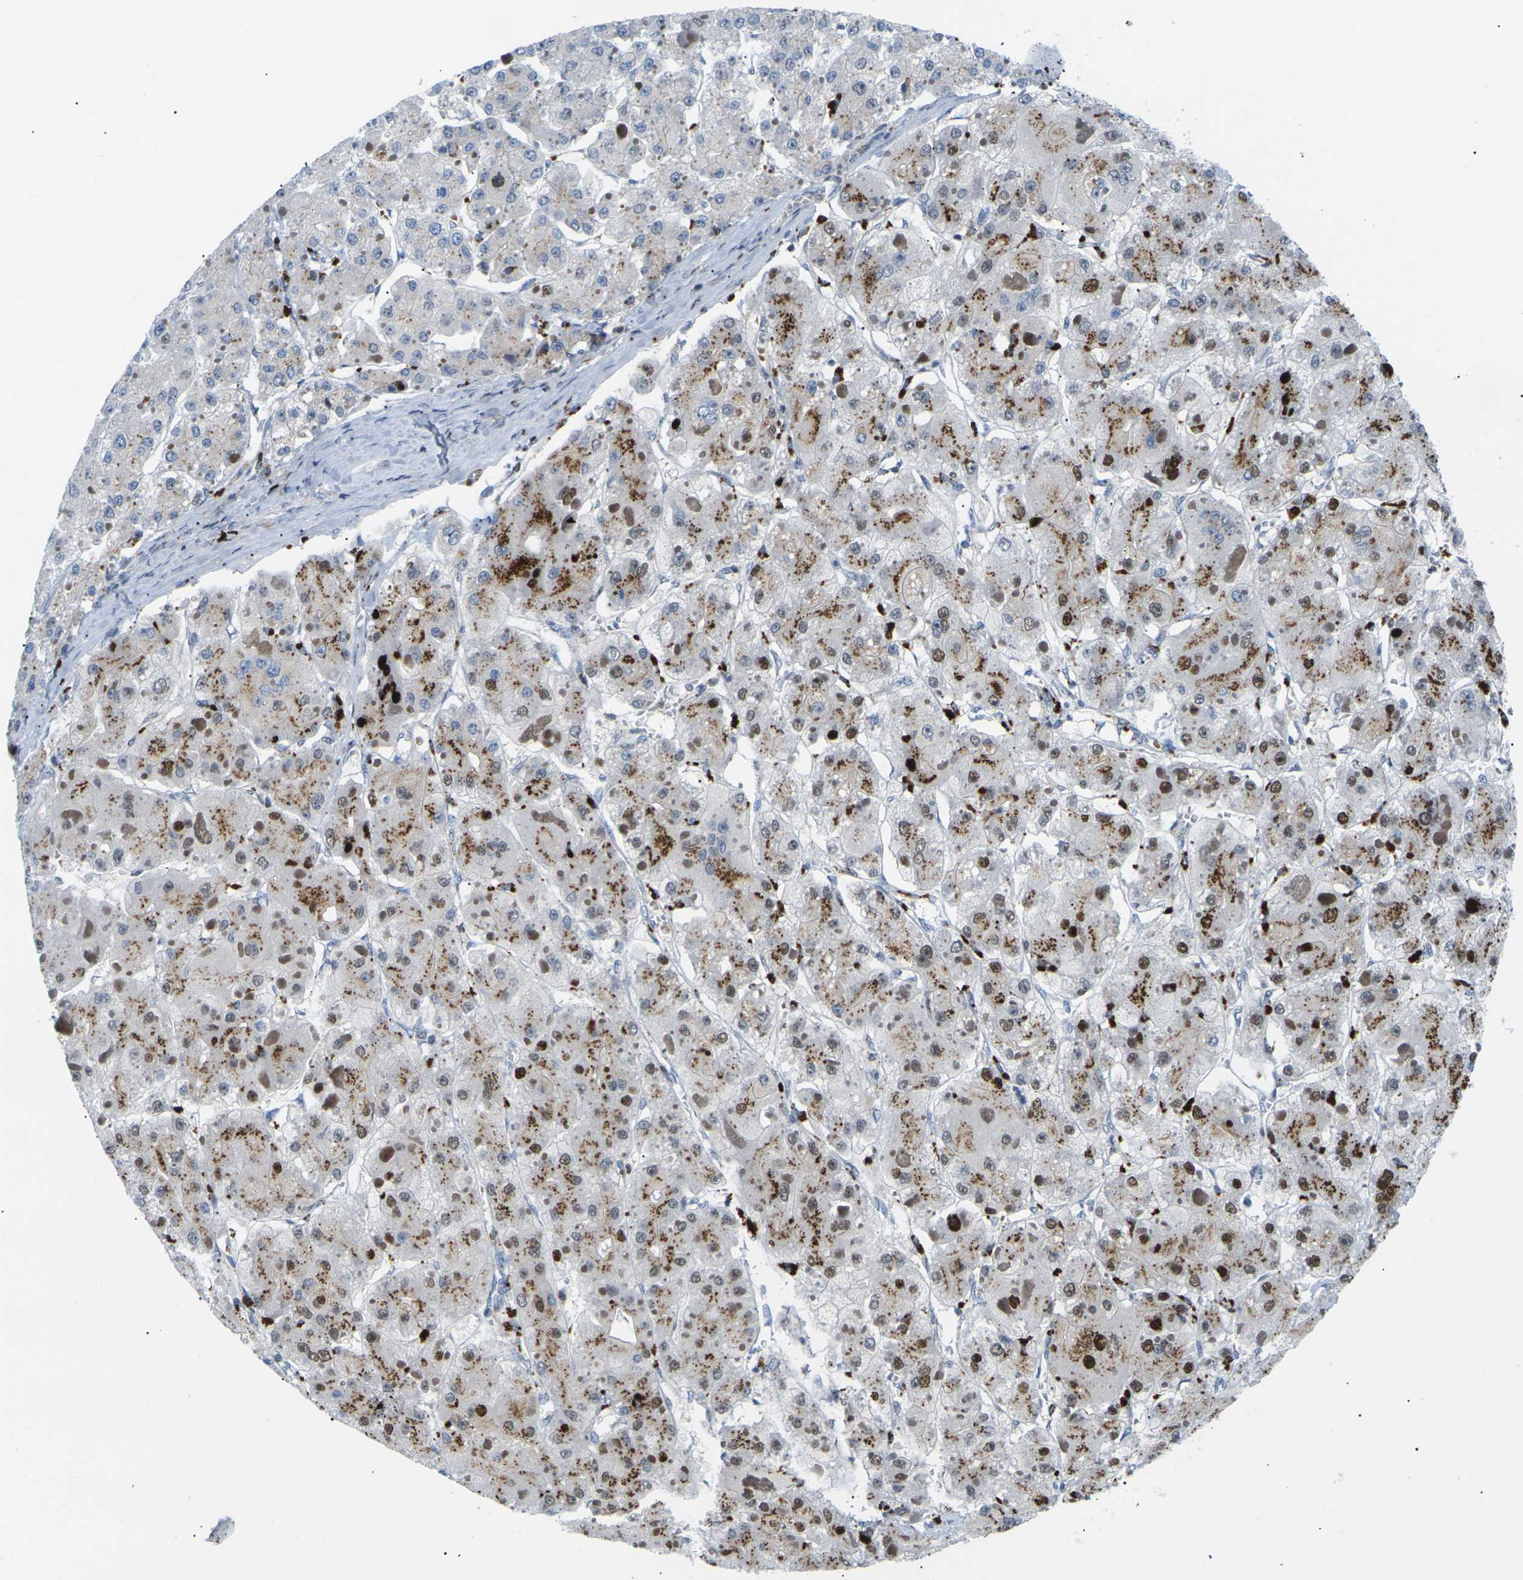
{"staining": {"intensity": "moderate", "quantity": "25%-75%", "location": "cytoplasmic/membranous,nuclear"}, "tissue": "liver cancer", "cell_type": "Tumor cells", "image_type": "cancer", "snomed": [{"axis": "morphology", "description": "Carcinoma, Hepatocellular, NOS"}, {"axis": "topography", "description": "Liver"}], "caption": "Immunohistochemical staining of human liver hepatocellular carcinoma demonstrates medium levels of moderate cytoplasmic/membranous and nuclear staining in about 25%-75% of tumor cells. (DAB (3,3'-diaminobenzidine) IHC with brightfield microscopy, high magnification).", "gene": "RPS6KA3", "patient": {"sex": "female", "age": 73}}